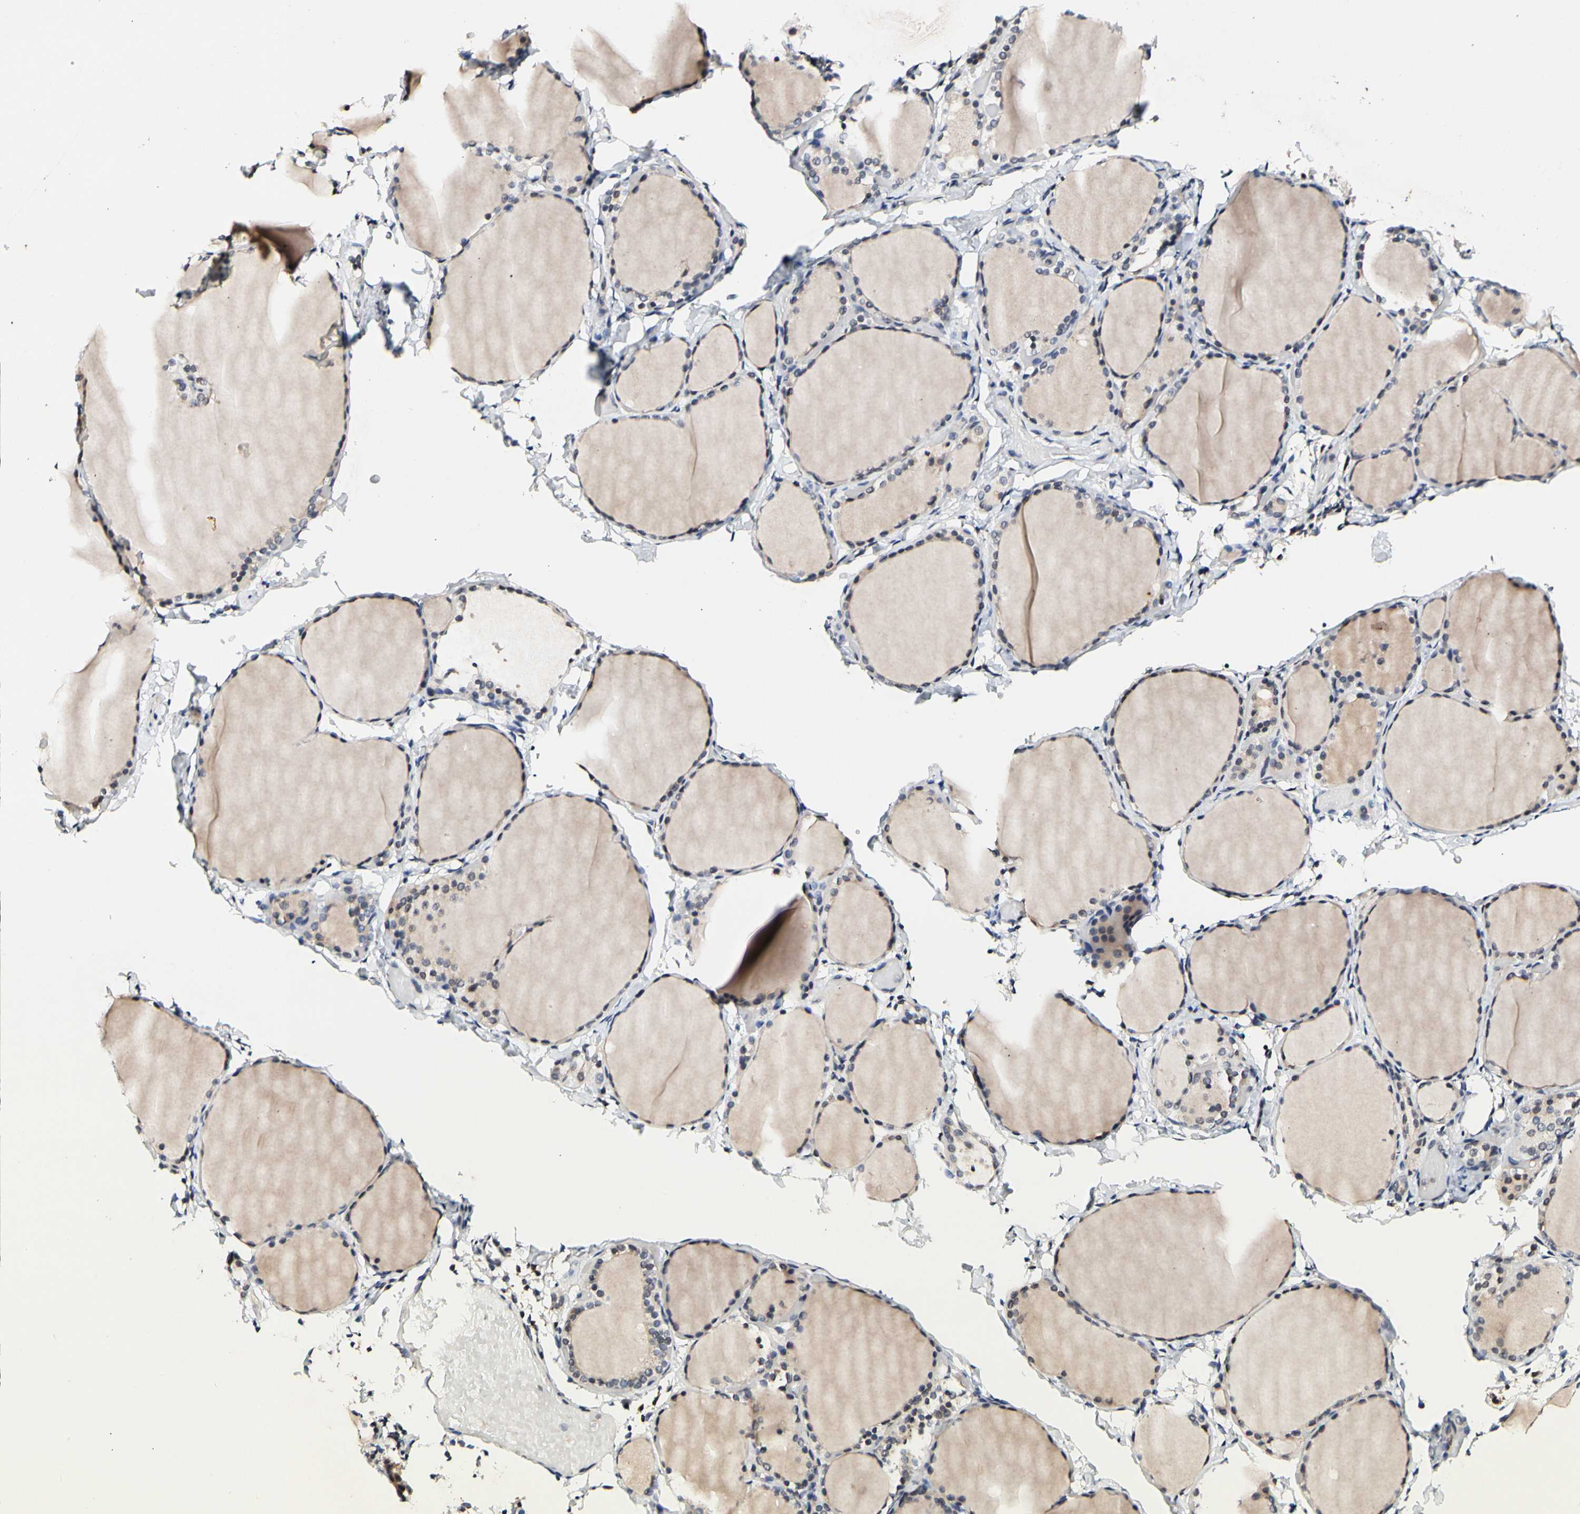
{"staining": {"intensity": "negative", "quantity": "none", "location": "none"}, "tissue": "thyroid gland", "cell_type": "Glandular cells", "image_type": "normal", "snomed": [{"axis": "morphology", "description": "Normal tissue, NOS"}, {"axis": "morphology", "description": "Papillary adenocarcinoma, NOS"}, {"axis": "topography", "description": "Thyroid gland"}], "caption": "Thyroid gland stained for a protein using immunohistochemistry (IHC) displays no expression glandular cells.", "gene": "SOX30", "patient": {"sex": "female", "age": 30}}